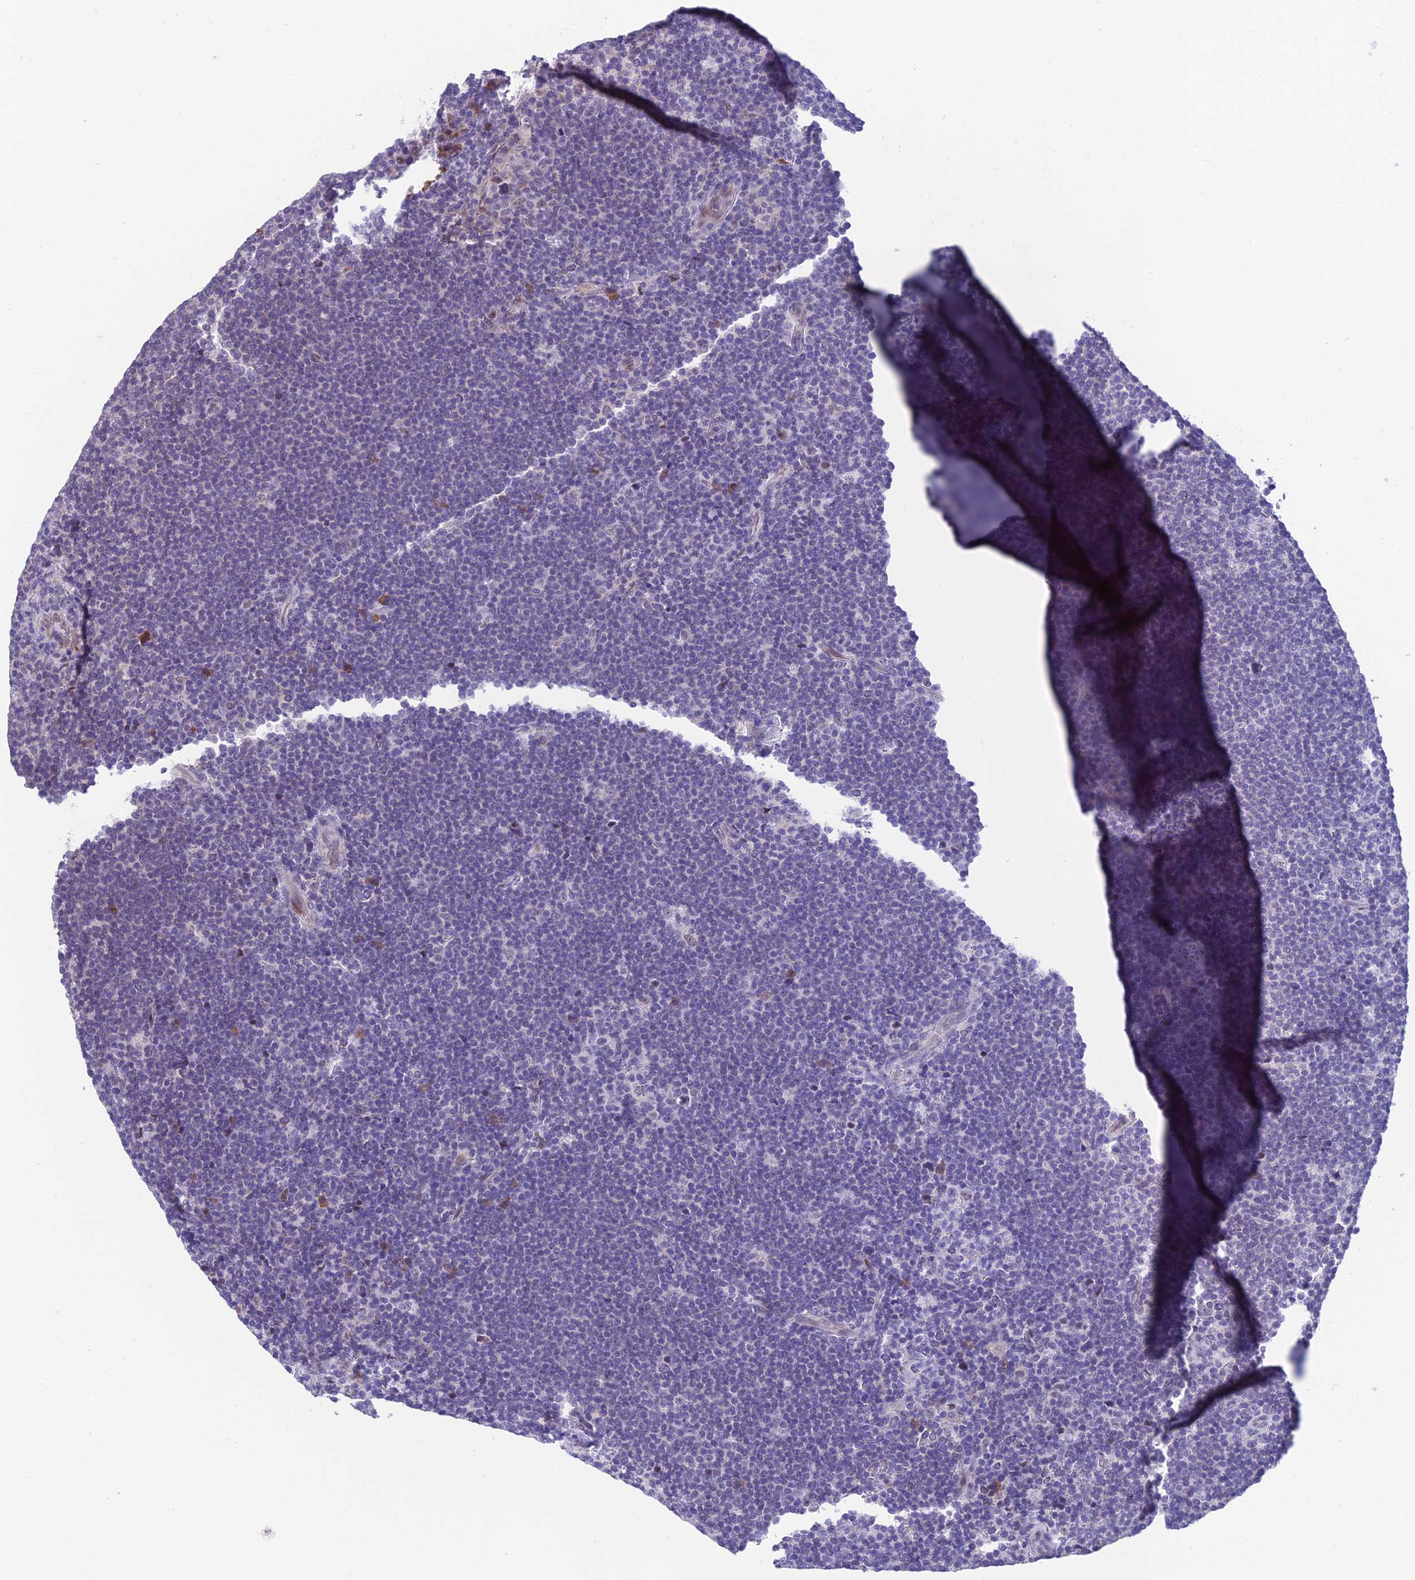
{"staining": {"intensity": "negative", "quantity": "none", "location": "none"}, "tissue": "lymphoma", "cell_type": "Tumor cells", "image_type": "cancer", "snomed": [{"axis": "morphology", "description": "Hodgkin's disease, NOS"}, {"axis": "topography", "description": "Lymph node"}], "caption": "Human Hodgkin's disease stained for a protein using IHC reveals no expression in tumor cells.", "gene": "KIAA1191", "patient": {"sex": "female", "age": 57}}